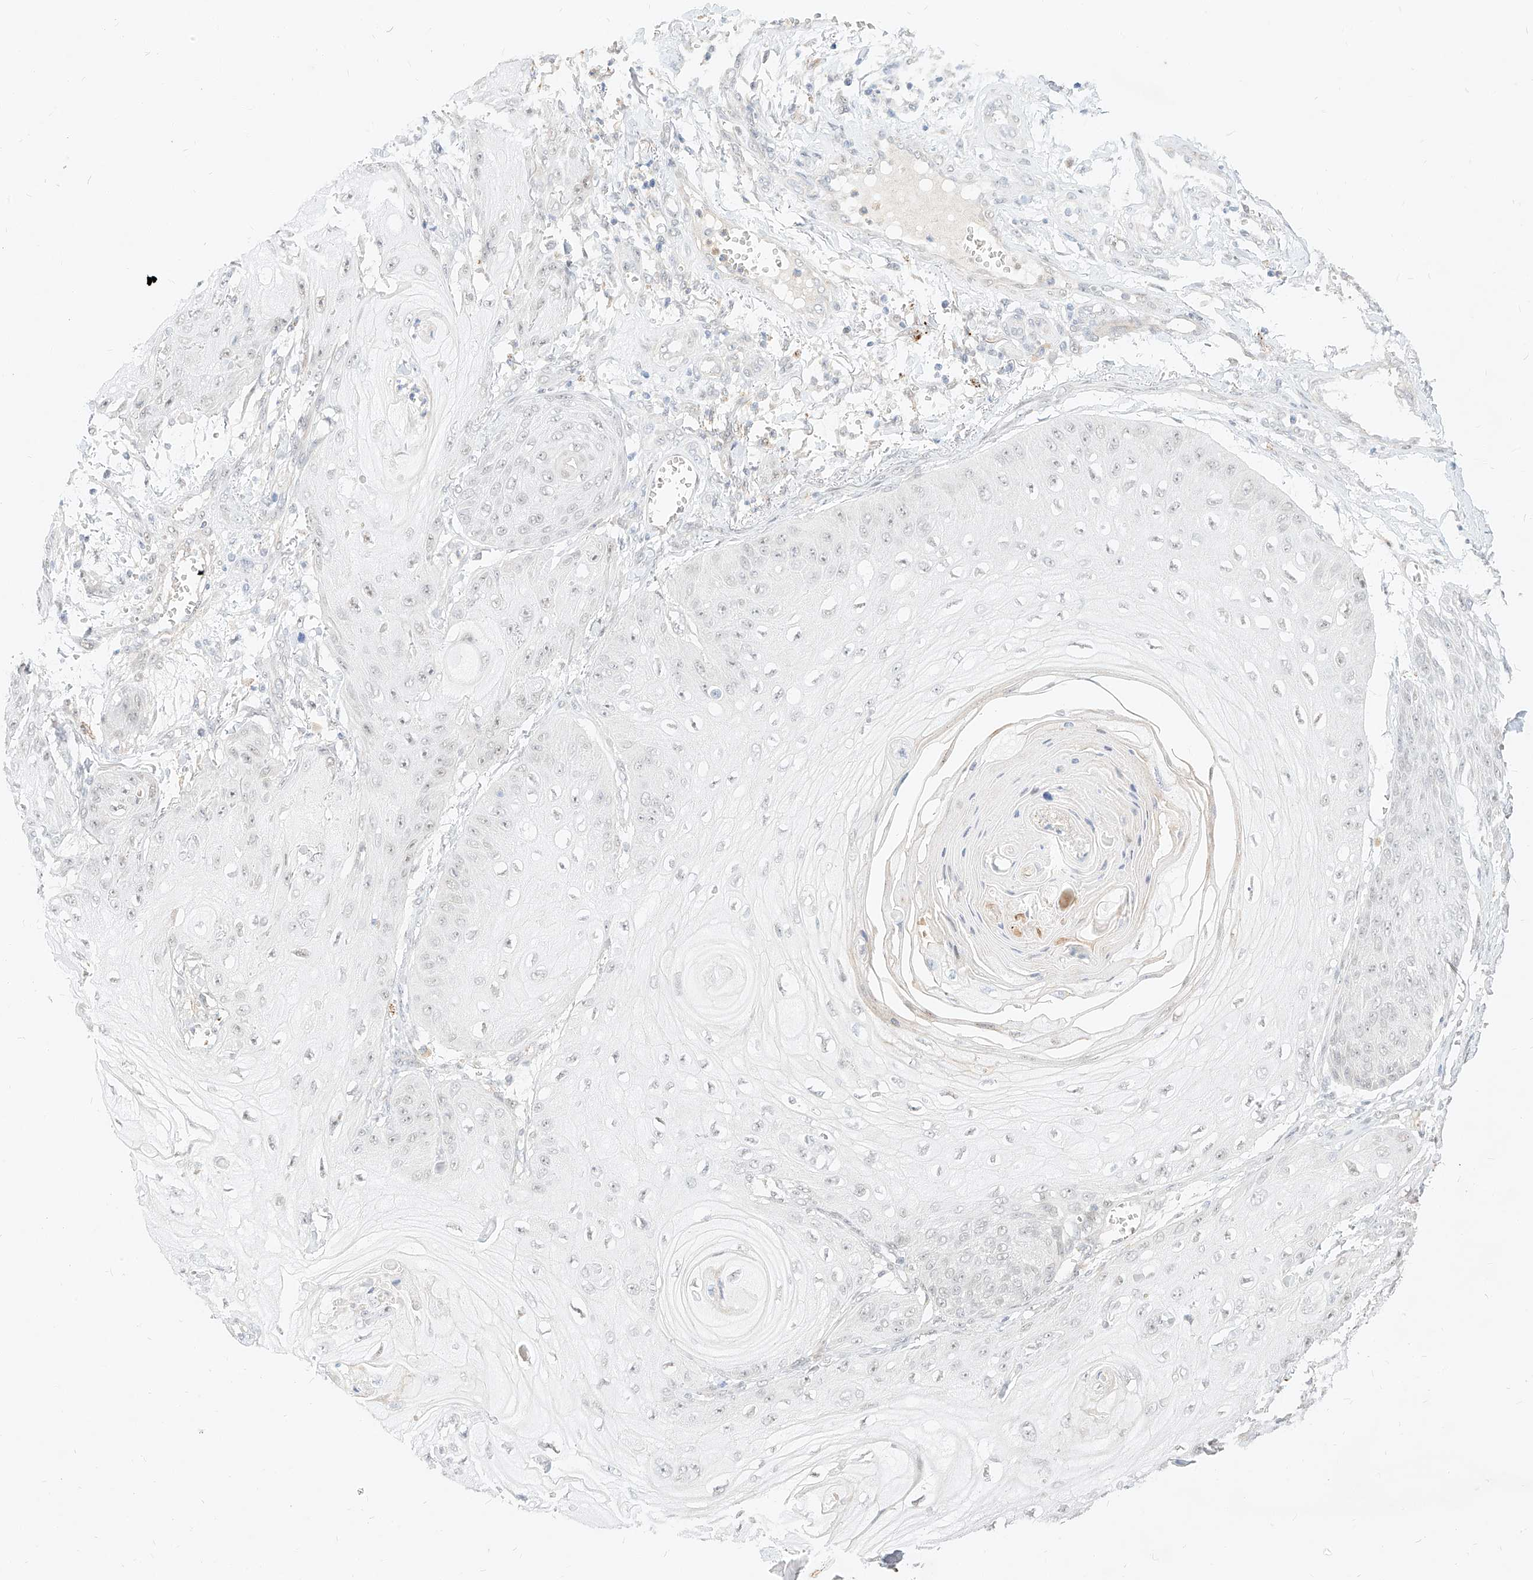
{"staining": {"intensity": "negative", "quantity": "none", "location": "none"}, "tissue": "skin cancer", "cell_type": "Tumor cells", "image_type": "cancer", "snomed": [{"axis": "morphology", "description": "Squamous cell carcinoma, NOS"}, {"axis": "topography", "description": "Skin"}], "caption": "Immunohistochemistry (IHC) image of skin cancer stained for a protein (brown), which exhibits no positivity in tumor cells.", "gene": "CBX8", "patient": {"sex": "male", "age": 74}}